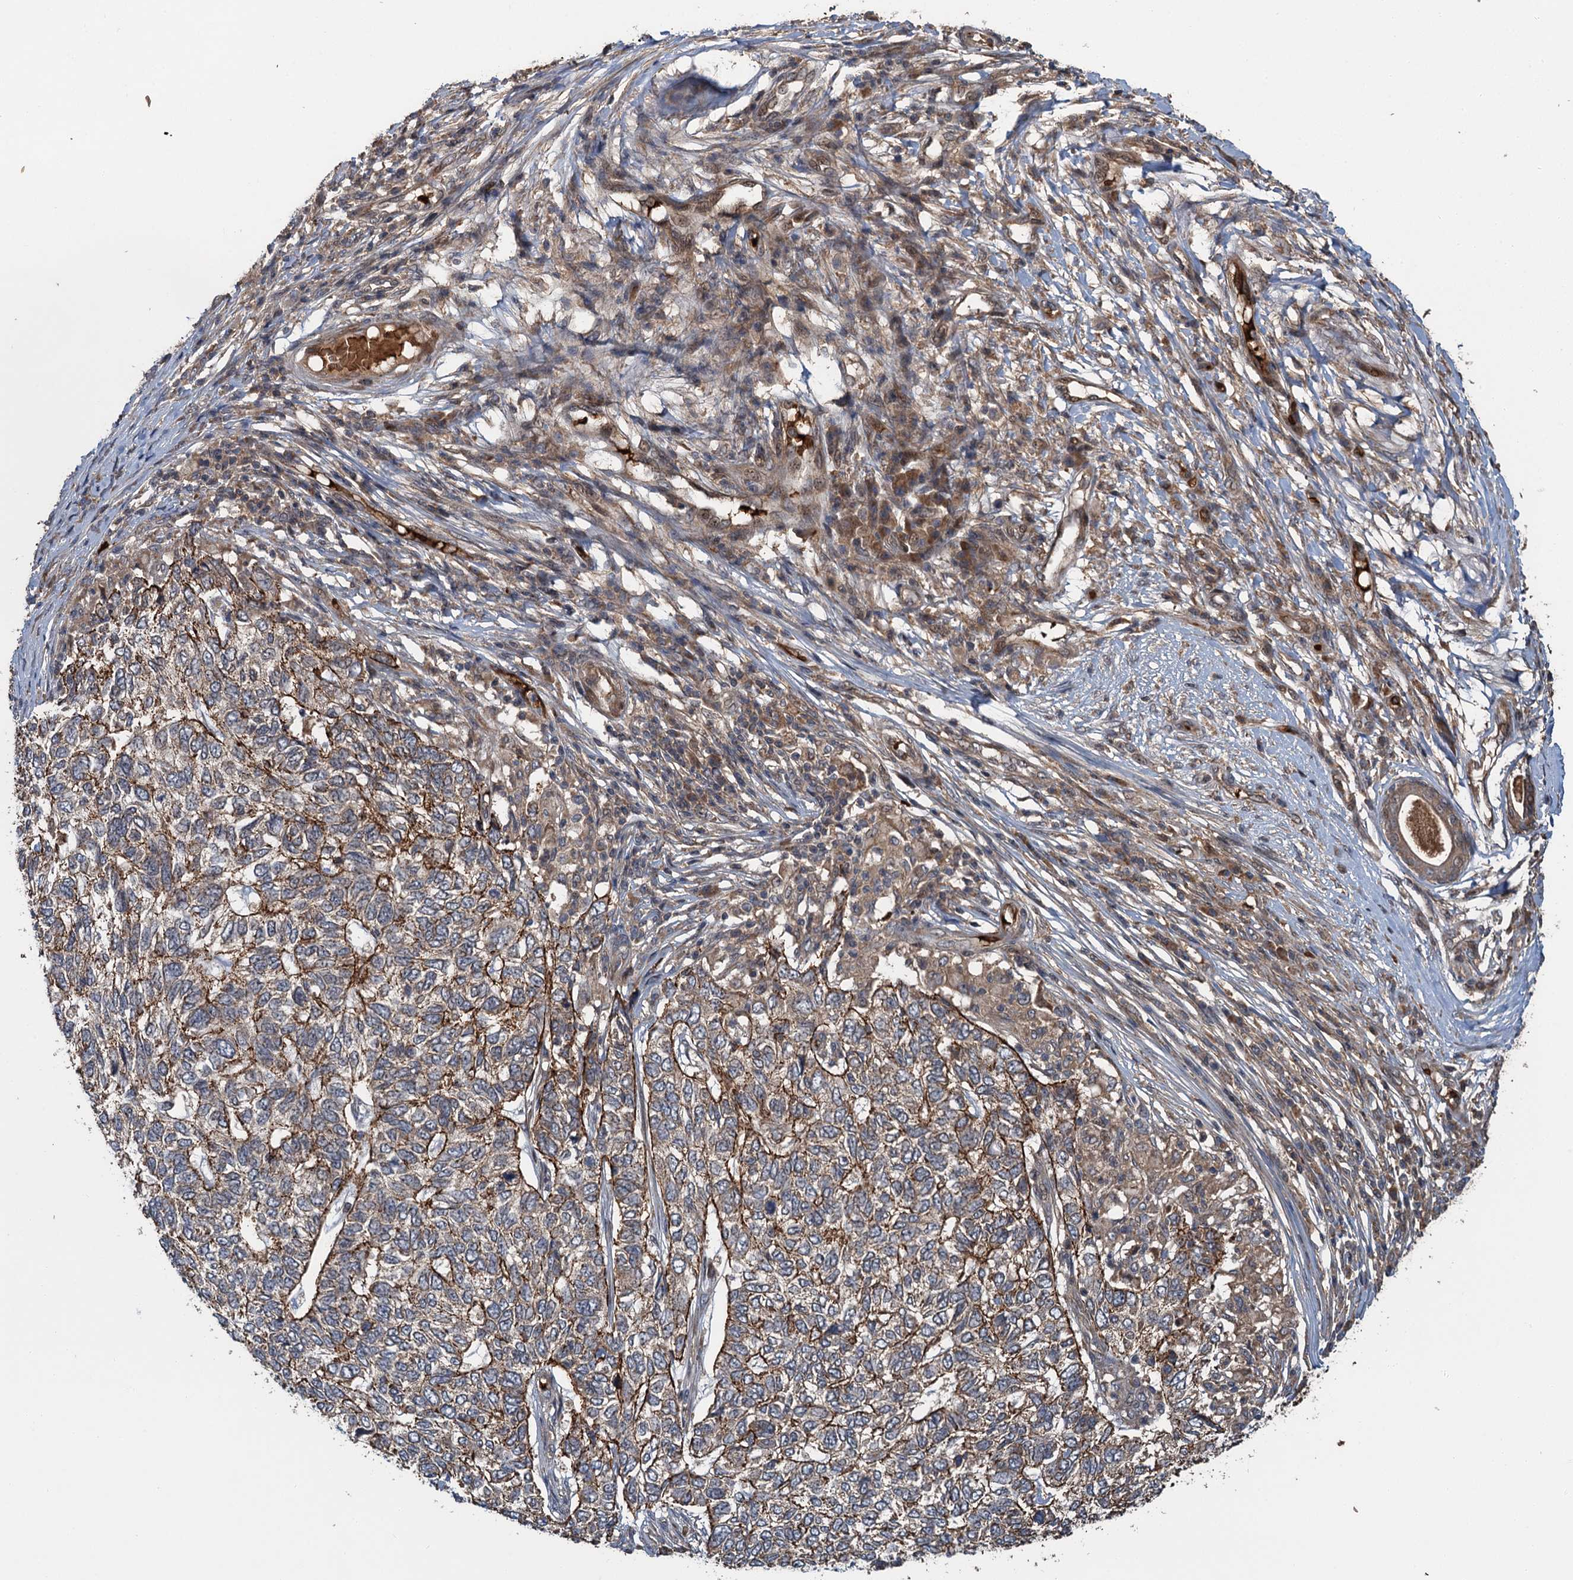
{"staining": {"intensity": "moderate", "quantity": "25%-75%", "location": "cytoplasmic/membranous"}, "tissue": "skin cancer", "cell_type": "Tumor cells", "image_type": "cancer", "snomed": [{"axis": "morphology", "description": "Basal cell carcinoma"}, {"axis": "topography", "description": "Skin"}], "caption": "A brown stain shows moderate cytoplasmic/membranous expression of a protein in human skin cancer tumor cells. (brown staining indicates protein expression, while blue staining denotes nuclei).", "gene": "SNX32", "patient": {"sex": "female", "age": 65}}